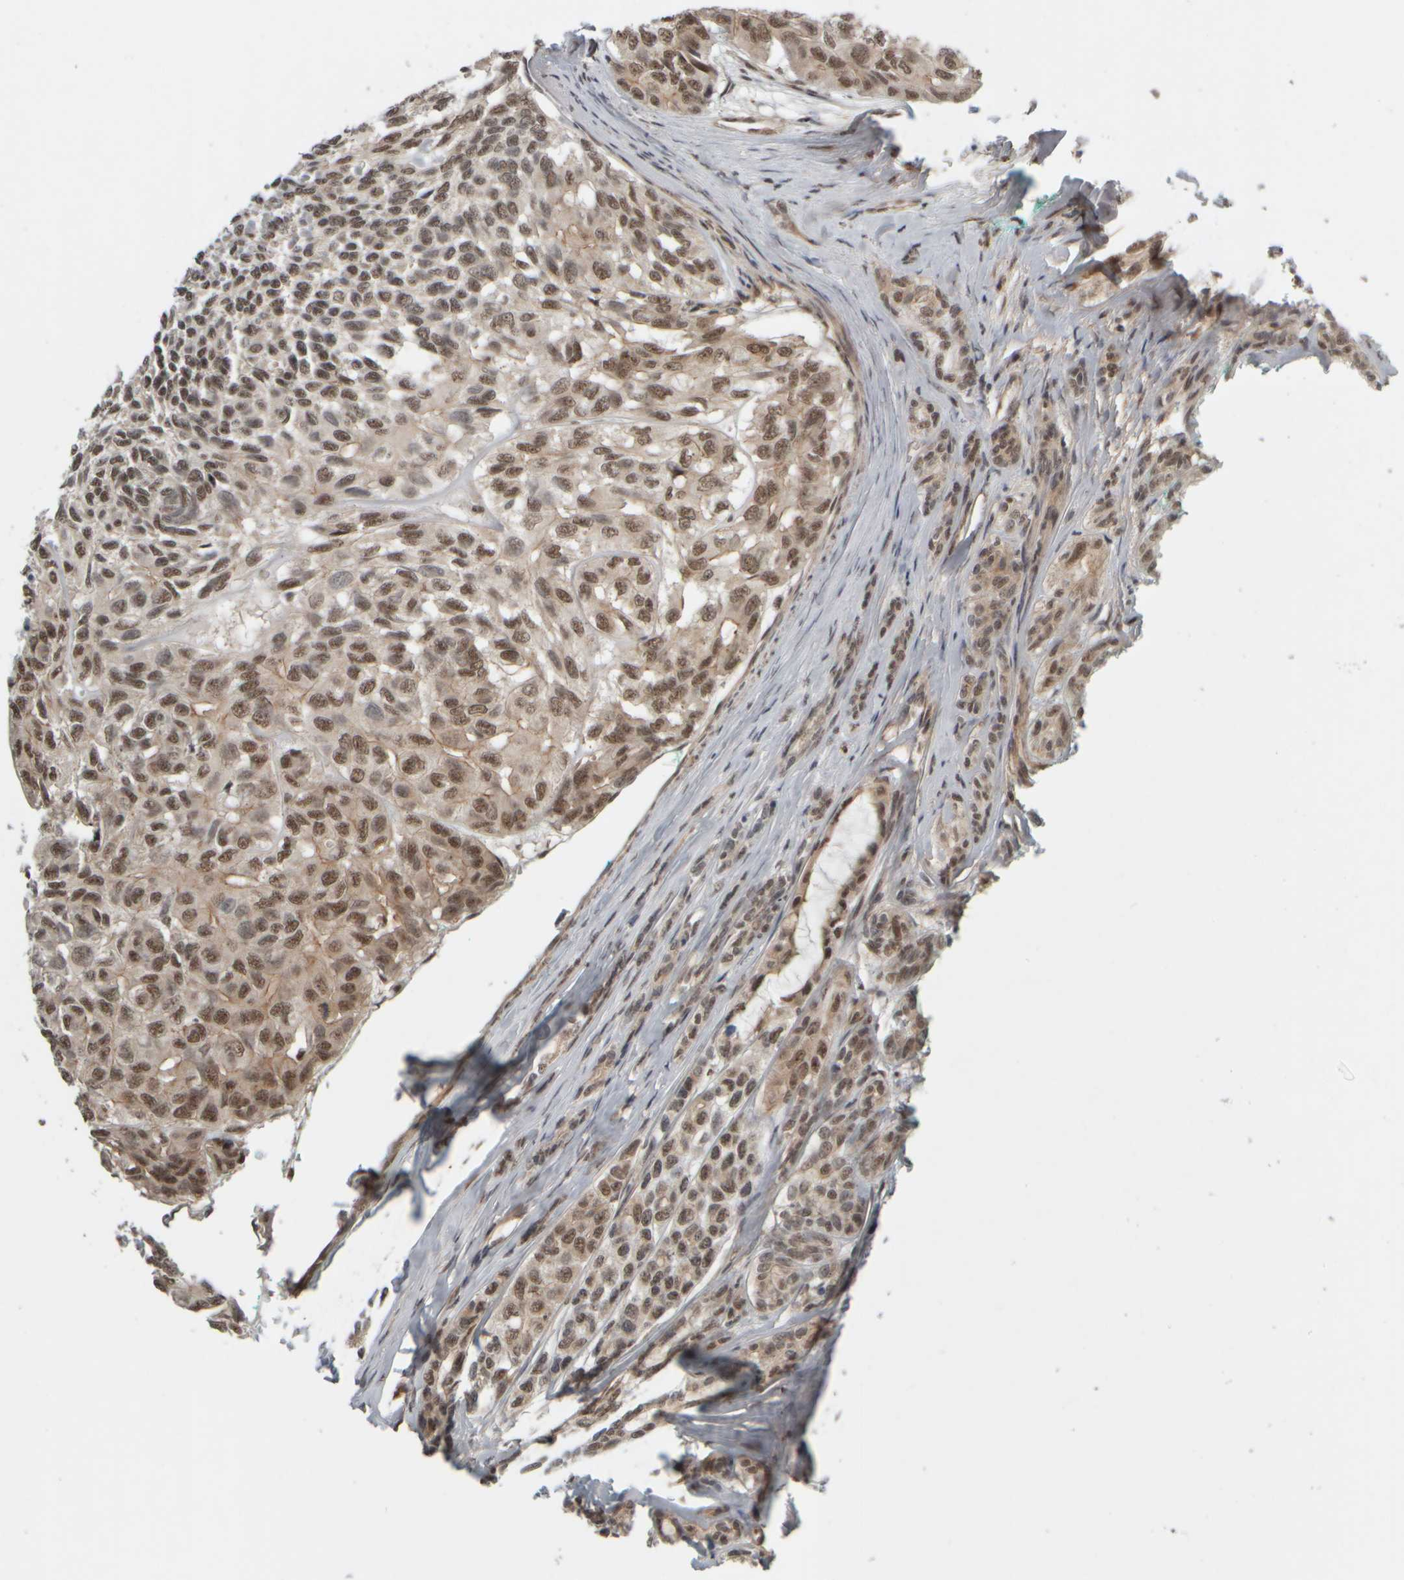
{"staining": {"intensity": "weak", "quantity": ">75%", "location": "nuclear"}, "tissue": "head and neck cancer", "cell_type": "Tumor cells", "image_type": "cancer", "snomed": [{"axis": "morphology", "description": "Adenocarcinoma, NOS"}, {"axis": "topography", "description": "Salivary gland, NOS"}, {"axis": "topography", "description": "Head-Neck"}], "caption": "An IHC histopathology image of tumor tissue is shown. Protein staining in brown highlights weak nuclear positivity in adenocarcinoma (head and neck) within tumor cells. The protein is stained brown, and the nuclei are stained in blue (DAB (3,3'-diaminobenzidine) IHC with brightfield microscopy, high magnification).", "gene": "SYNRG", "patient": {"sex": "female", "age": 76}}